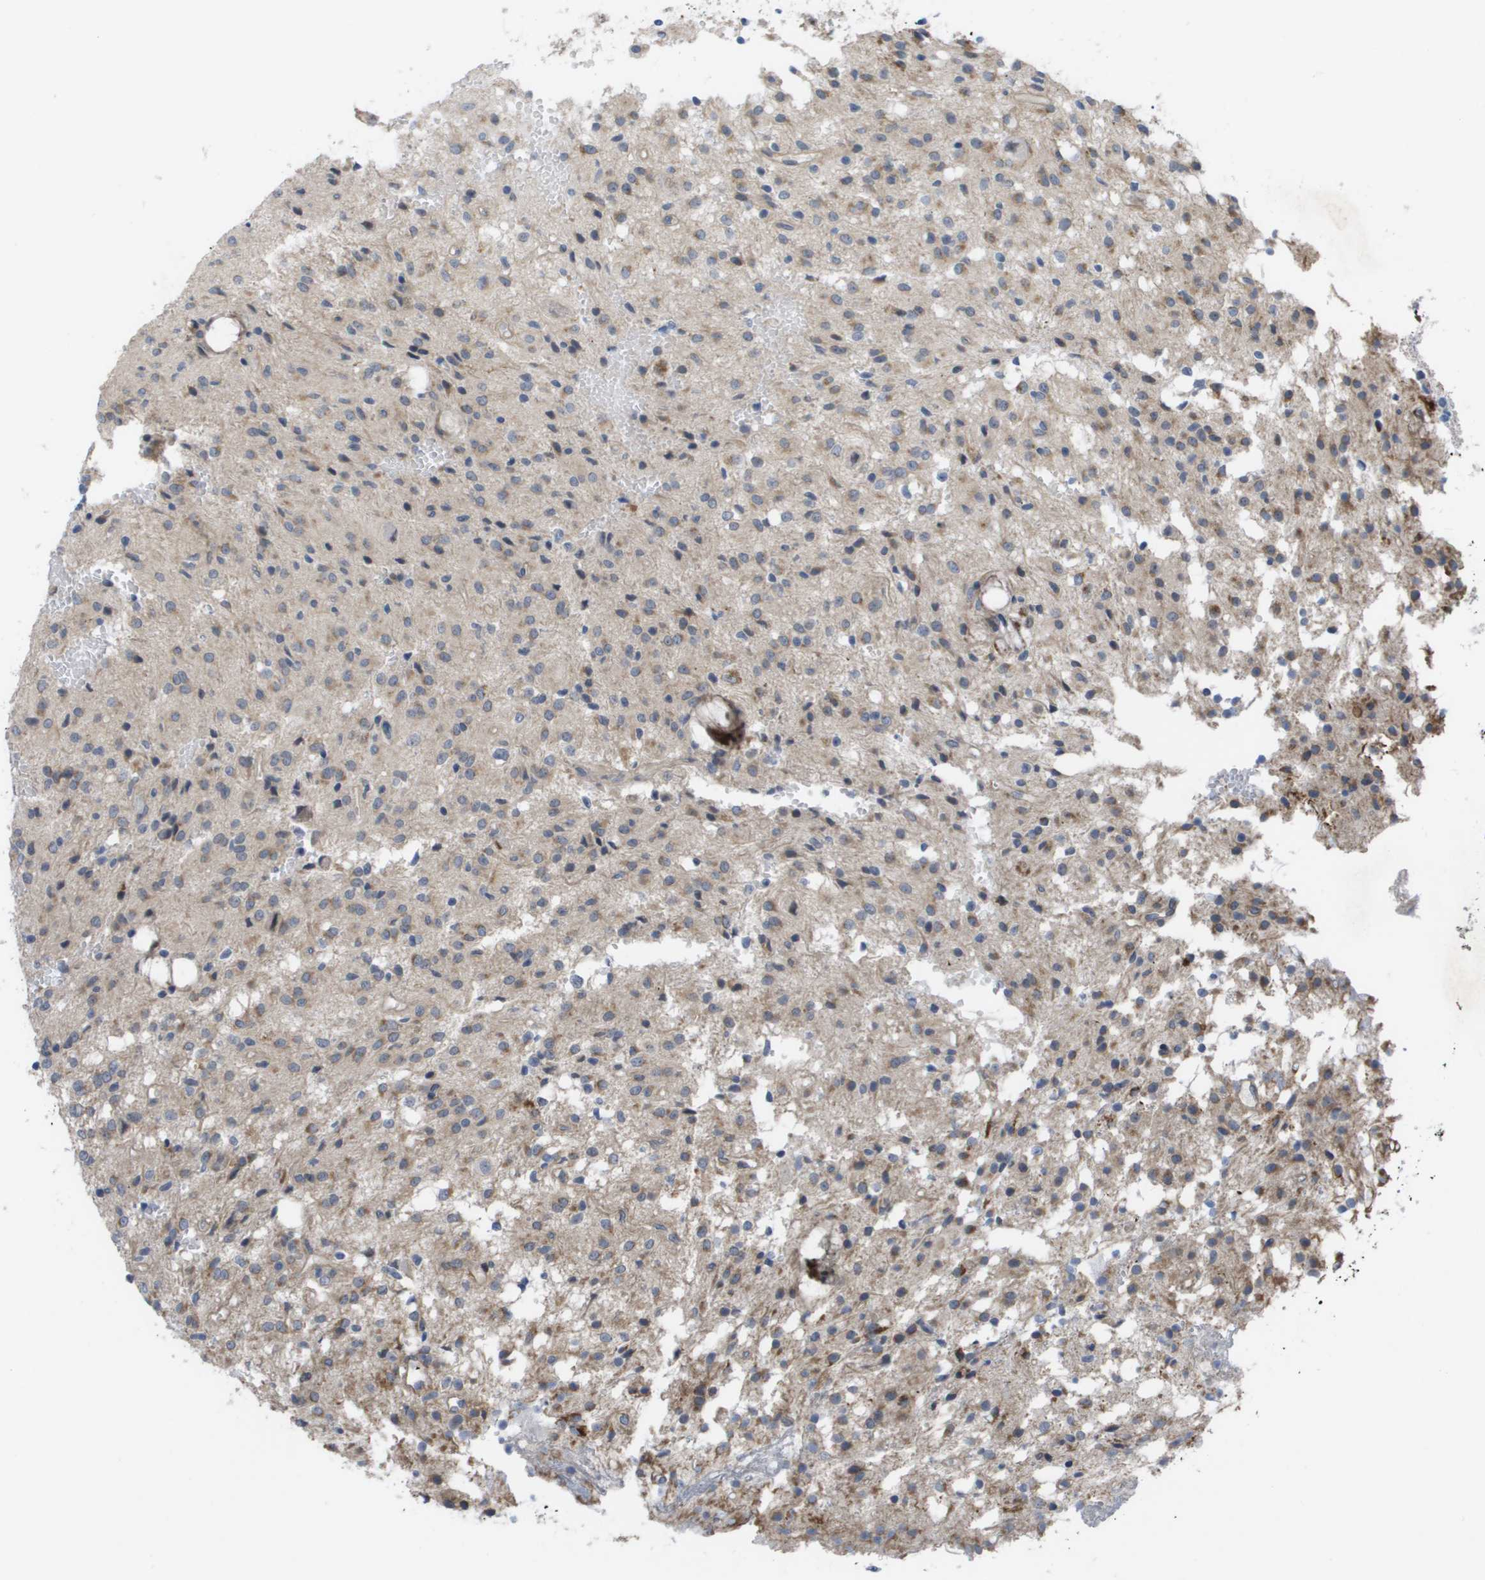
{"staining": {"intensity": "weak", "quantity": "25%-75%", "location": "cytoplasmic/membranous"}, "tissue": "glioma", "cell_type": "Tumor cells", "image_type": "cancer", "snomed": [{"axis": "morphology", "description": "Glioma, malignant, High grade"}, {"axis": "topography", "description": "Brain"}], "caption": "DAB (3,3'-diaminobenzidine) immunohistochemical staining of glioma exhibits weak cytoplasmic/membranous protein positivity in approximately 25%-75% of tumor cells.", "gene": "MTARC2", "patient": {"sex": "female", "age": 59}}